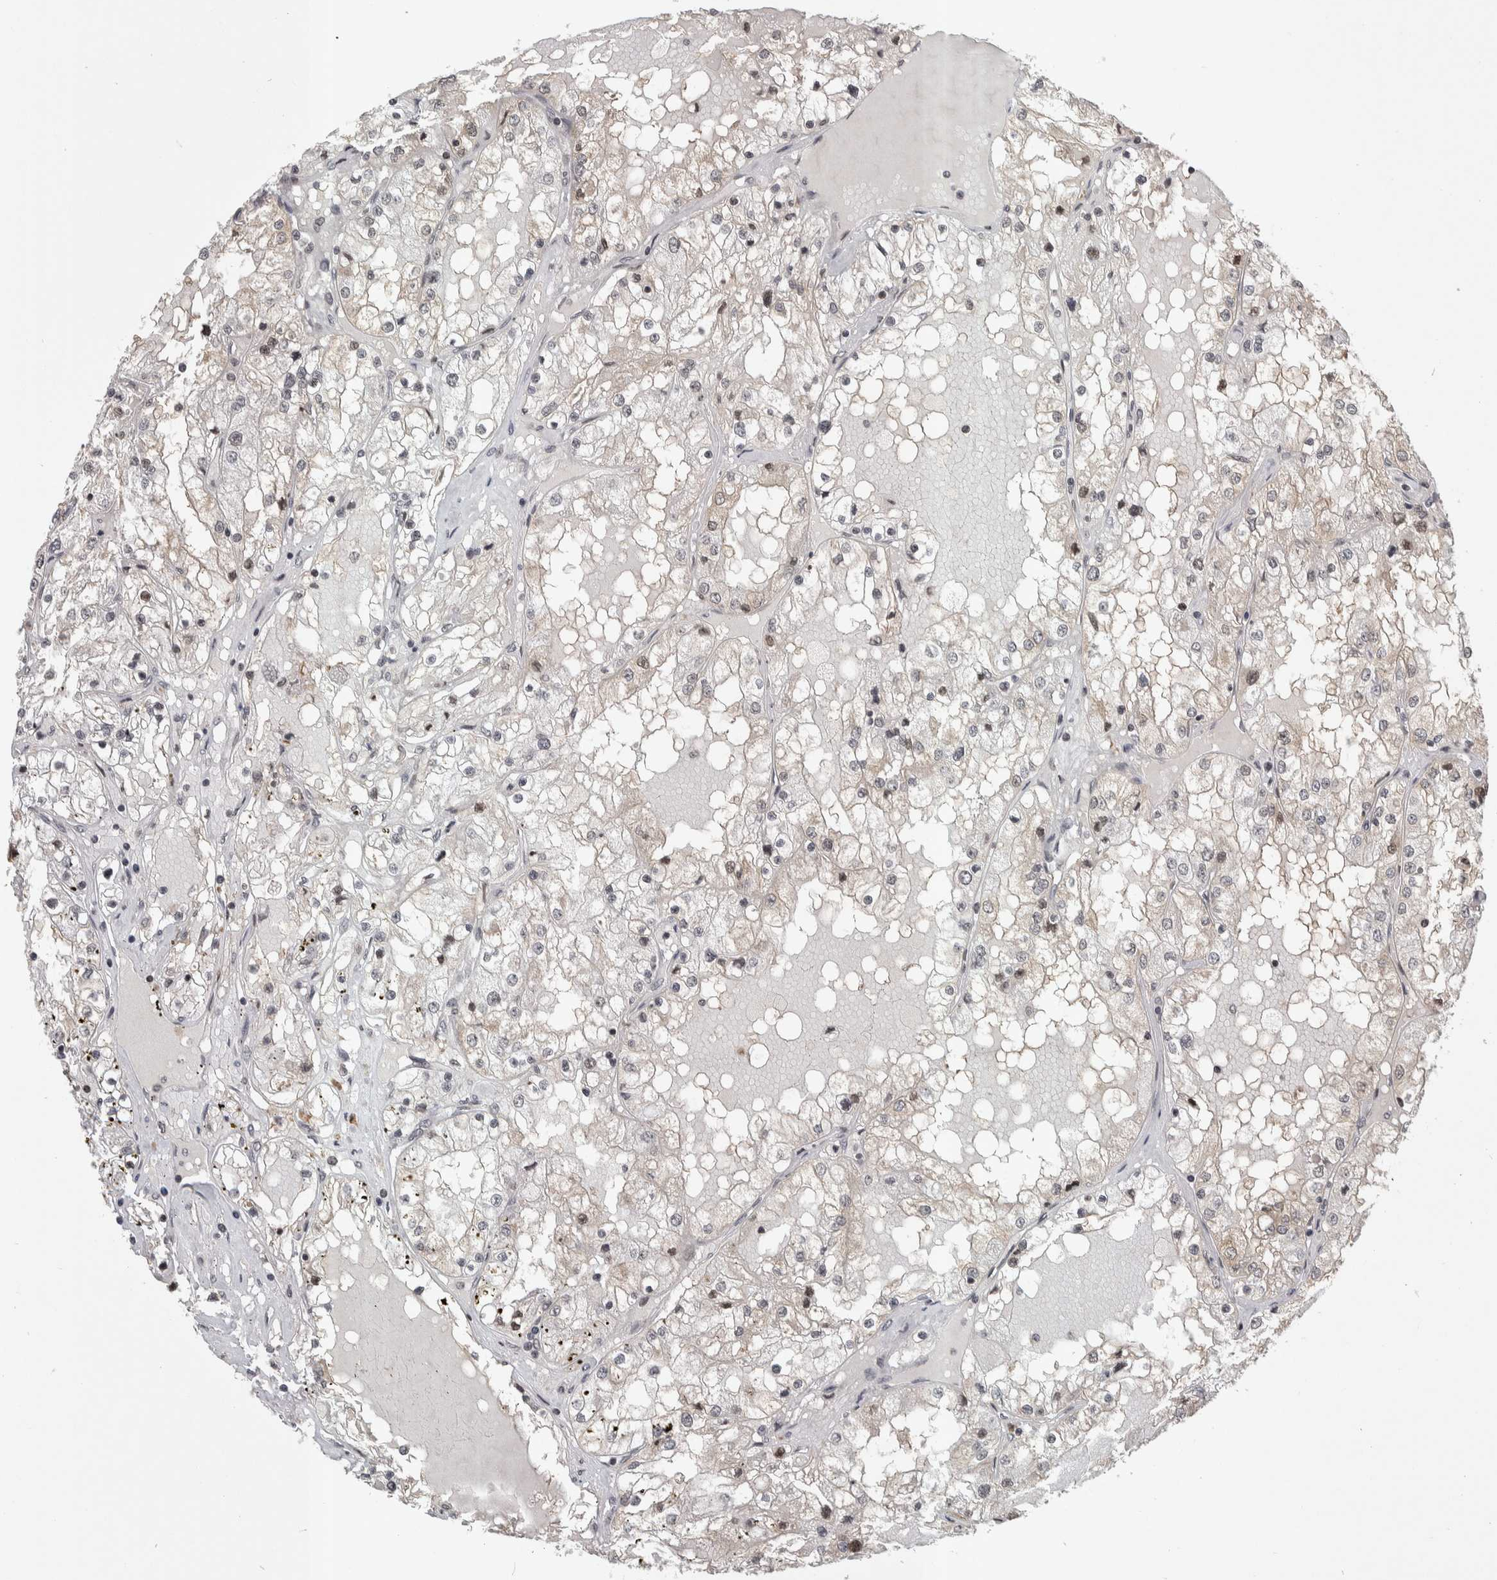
{"staining": {"intensity": "weak", "quantity": "<25%", "location": "cytoplasmic/membranous,nuclear"}, "tissue": "renal cancer", "cell_type": "Tumor cells", "image_type": "cancer", "snomed": [{"axis": "morphology", "description": "Adenocarcinoma, NOS"}, {"axis": "topography", "description": "Kidney"}], "caption": "There is no significant expression in tumor cells of adenocarcinoma (renal). The staining was performed using DAB (3,3'-diaminobenzidine) to visualize the protein expression in brown, while the nuclei were stained in blue with hematoxylin (Magnification: 20x).", "gene": "ZSCAN21", "patient": {"sex": "male", "age": 68}}